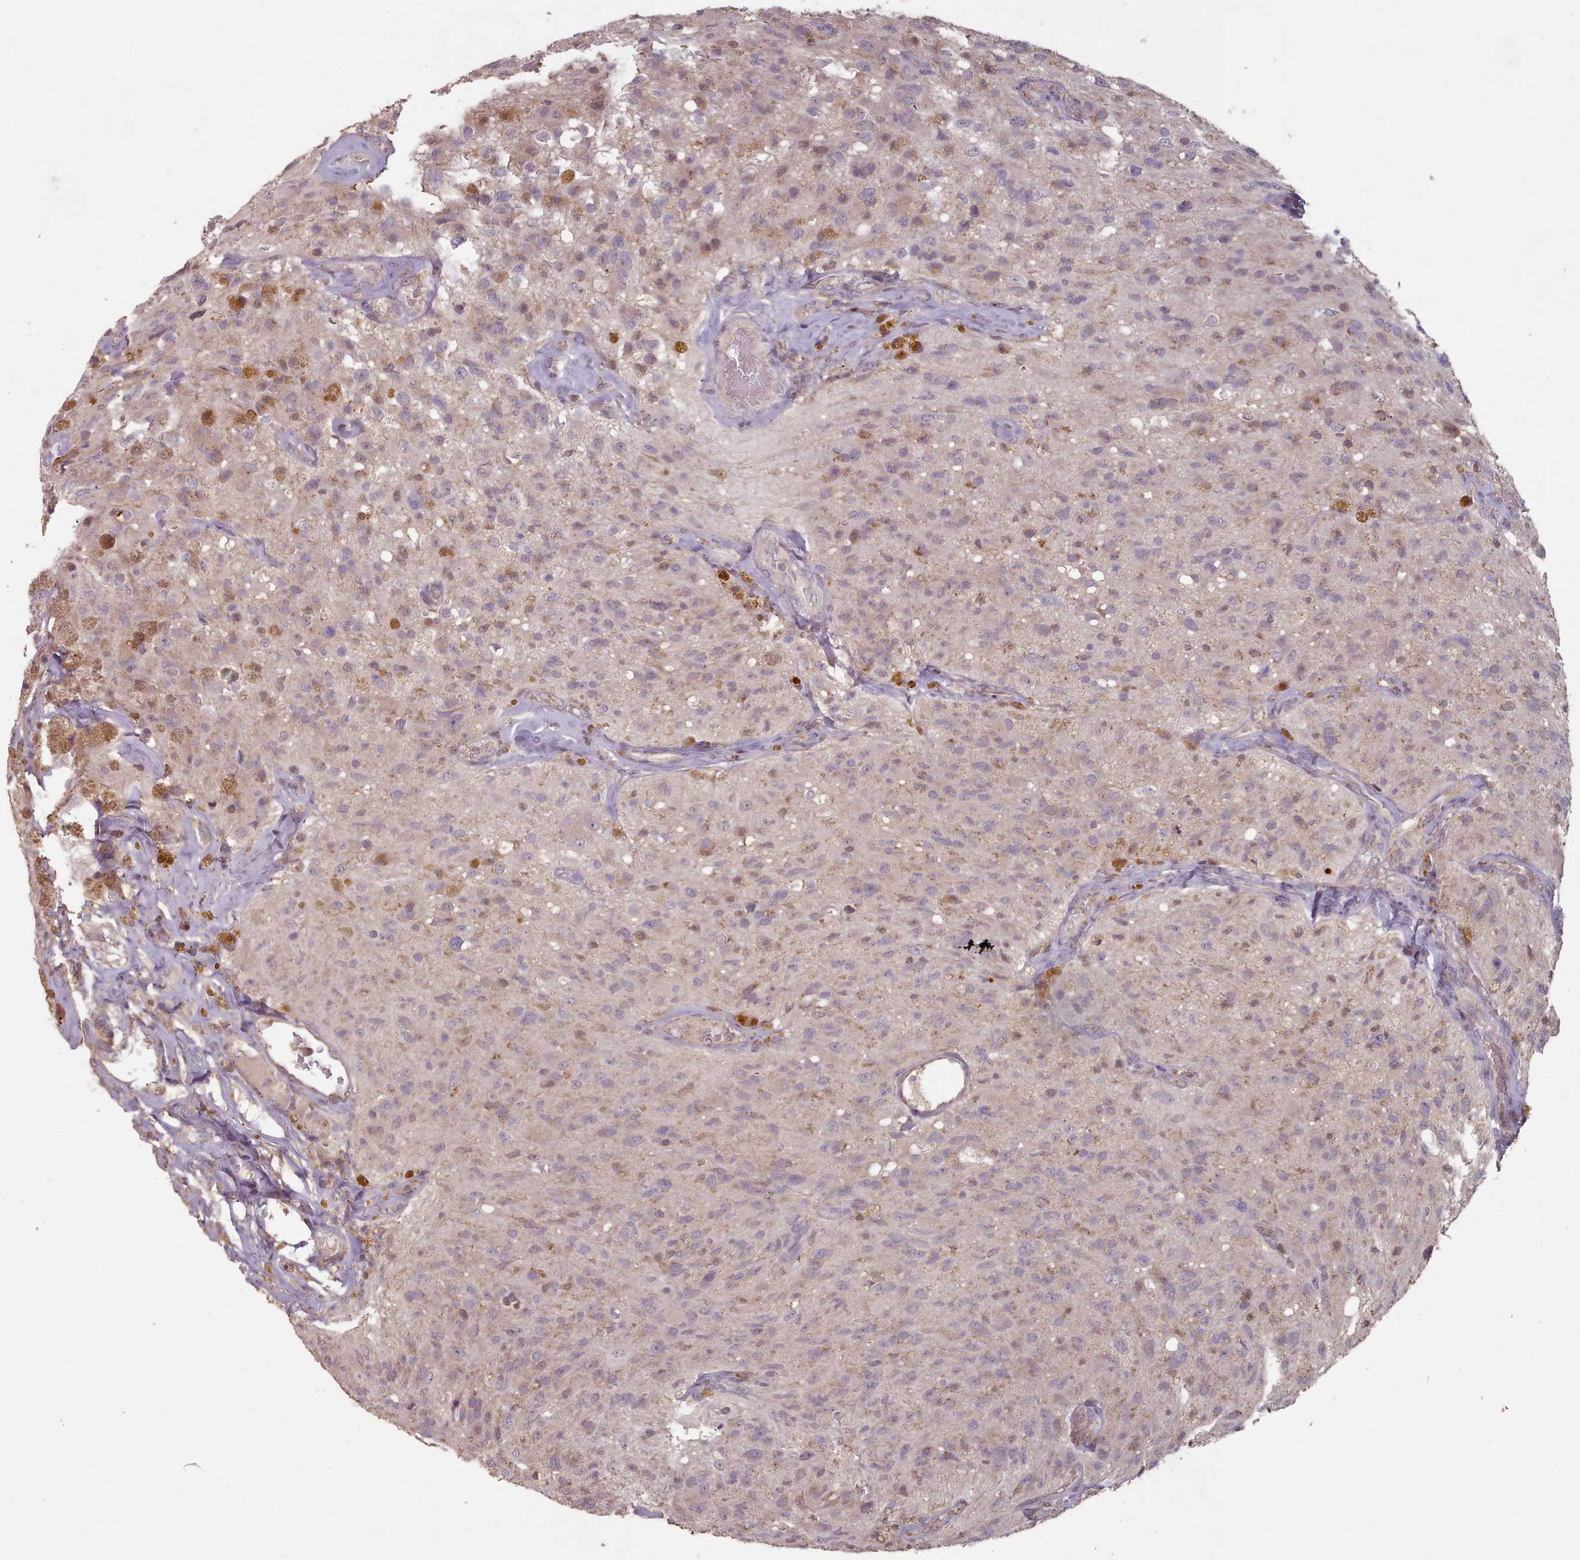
{"staining": {"intensity": "weak", "quantity": "25%-75%", "location": "cytoplasmic/membranous"}, "tissue": "glioma", "cell_type": "Tumor cells", "image_type": "cancer", "snomed": [{"axis": "morphology", "description": "Glioma, malignant, High grade"}, {"axis": "topography", "description": "Brain"}], "caption": "Protein expression analysis of malignant glioma (high-grade) shows weak cytoplasmic/membranous staining in about 25%-75% of tumor cells.", "gene": "ERCC6L", "patient": {"sex": "male", "age": 69}}